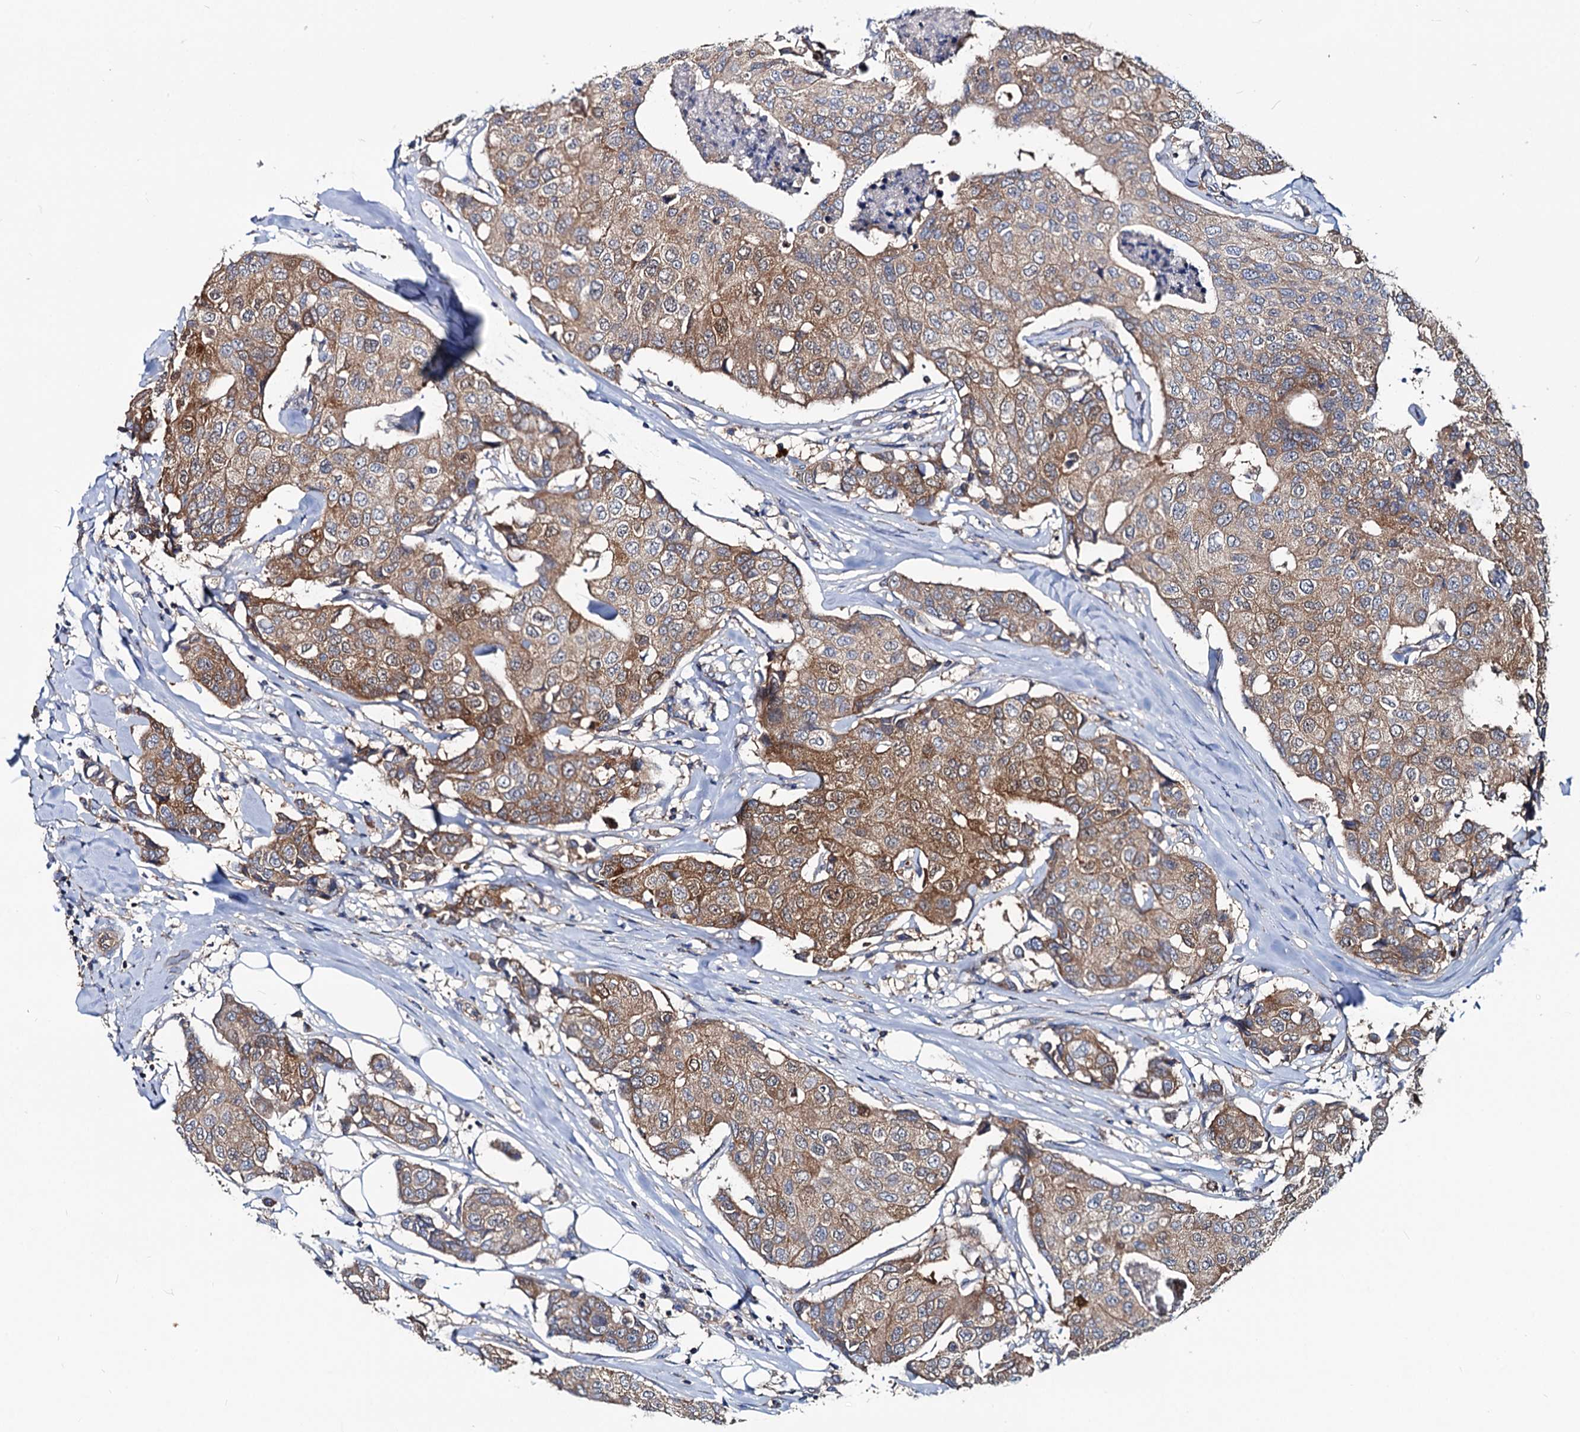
{"staining": {"intensity": "moderate", "quantity": ">75%", "location": "cytoplasmic/membranous"}, "tissue": "breast cancer", "cell_type": "Tumor cells", "image_type": "cancer", "snomed": [{"axis": "morphology", "description": "Duct carcinoma"}, {"axis": "topography", "description": "Breast"}], "caption": "The photomicrograph demonstrates staining of breast cancer, revealing moderate cytoplasmic/membranous protein positivity (brown color) within tumor cells. (DAB IHC with brightfield microscopy, high magnification).", "gene": "IDI1", "patient": {"sex": "female", "age": 80}}